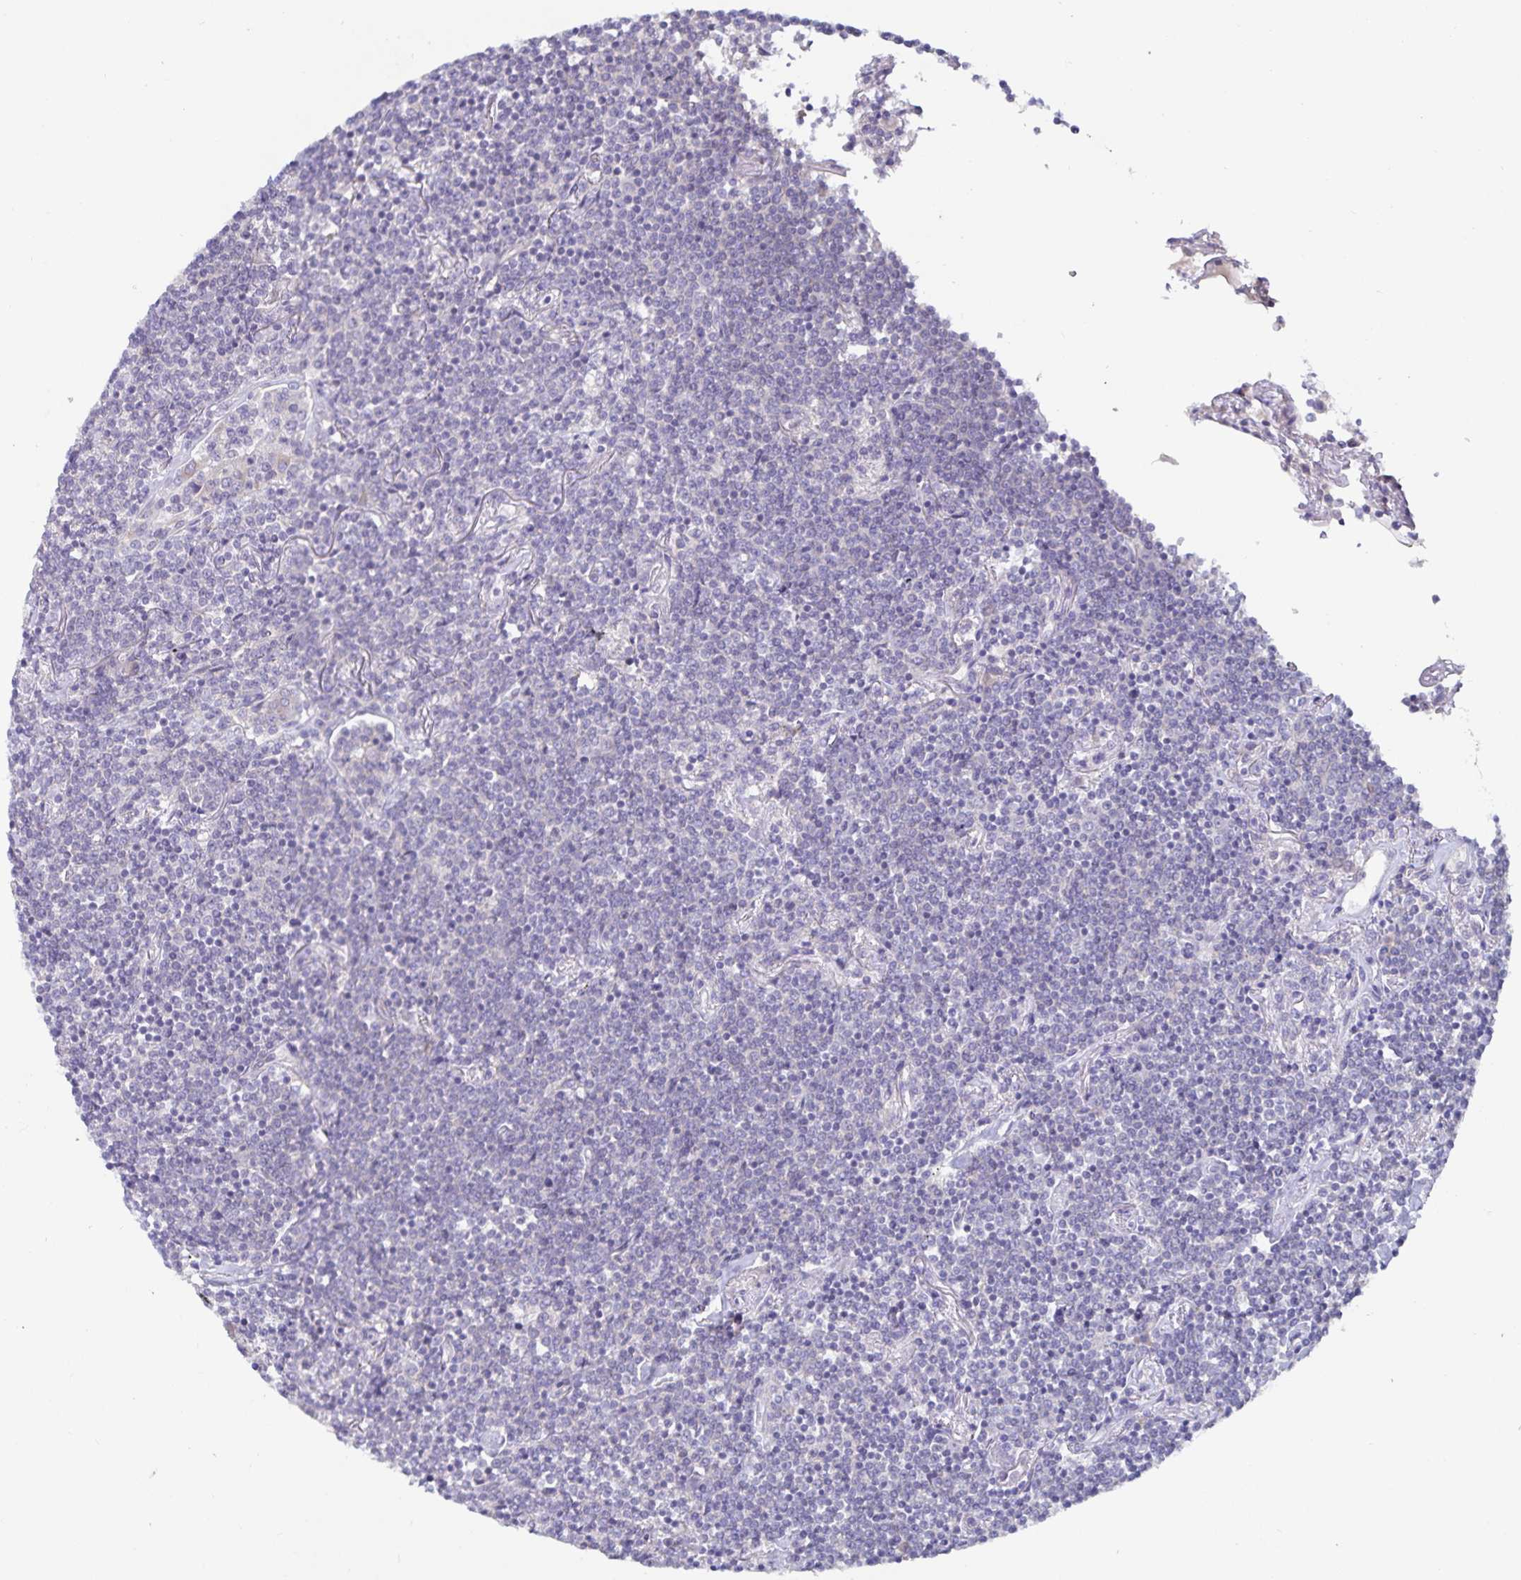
{"staining": {"intensity": "negative", "quantity": "none", "location": "none"}, "tissue": "lymphoma", "cell_type": "Tumor cells", "image_type": "cancer", "snomed": [{"axis": "morphology", "description": "Malignant lymphoma, non-Hodgkin's type, Low grade"}, {"axis": "topography", "description": "Lung"}], "caption": "Photomicrograph shows no protein expression in tumor cells of low-grade malignant lymphoma, non-Hodgkin's type tissue.", "gene": "FAM120A", "patient": {"sex": "female", "age": 71}}